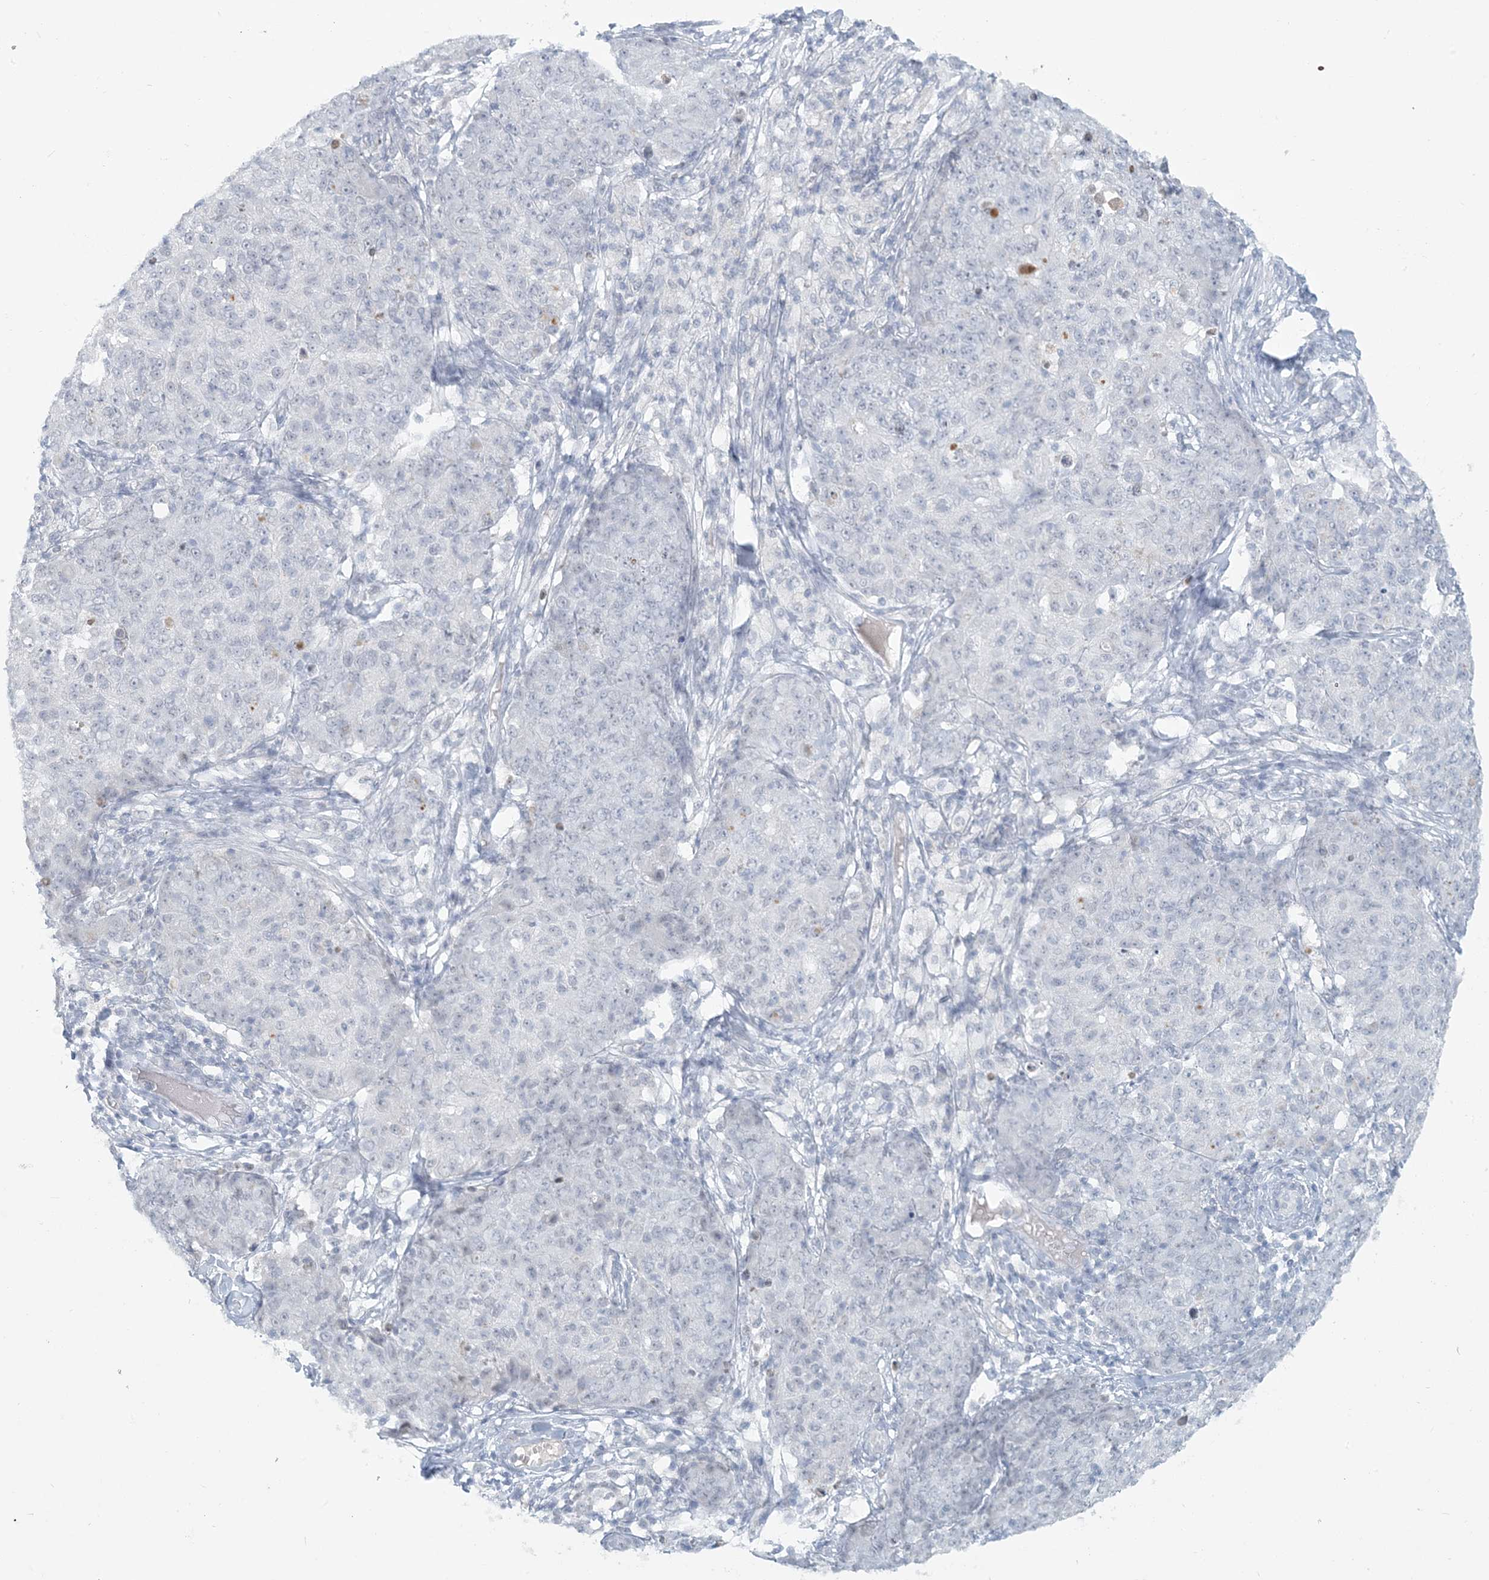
{"staining": {"intensity": "negative", "quantity": "none", "location": "none"}, "tissue": "ovarian cancer", "cell_type": "Tumor cells", "image_type": "cancer", "snomed": [{"axis": "morphology", "description": "Carcinoma, endometroid"}, {"axis": "topography", "description": "Ovary"}], "caption": "The image displays no staining of tumor cells in ovarian endometroid carcinoma. (DAB (3,3'-diaminobenzidine) immunohistochemistry, high magnification).", "gene": "SCML1", "patient": {"sex": "female", "age": 42}}